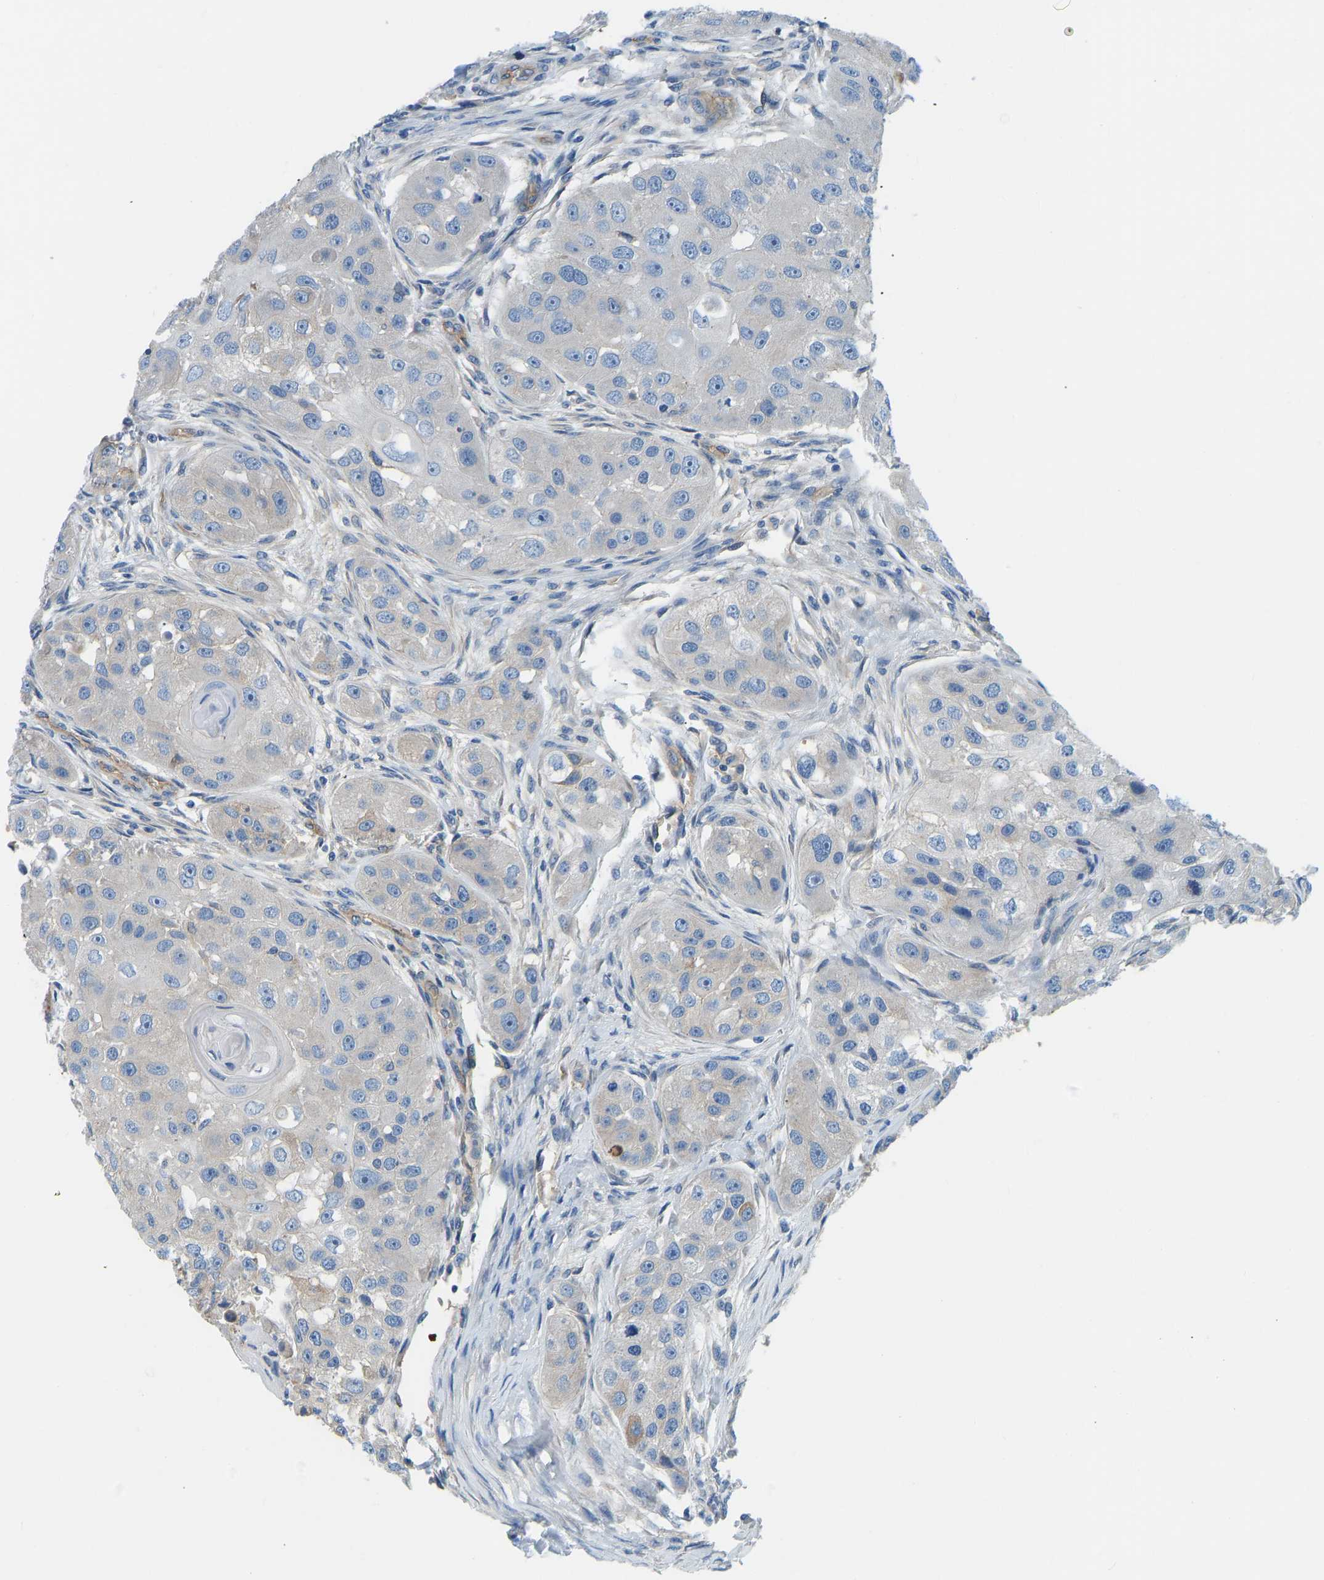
{"staining": {"intensity": "negative", "quantity": "none", "location": "none"}, "tissue": "head and neck cancer", "cell_type": "Tumor cells", "image_type": "cancer", "snomed": [{"axis": "morphology", "description": "Normal tissue, NOS"}, {"axis": "morphology", "description": "Squamous cell carcinoma, NOS"}, {"axis": "topography", "description": "Skeletal muscle"}, {"axis": "topography", "description": "Head-Neck"}], "caption": "Immunohistochemical staining of head and neck cancer displays no significant staining in tumor cells.", "gene": "CHAD", "patient": {"sex": "male", "age": 51}}